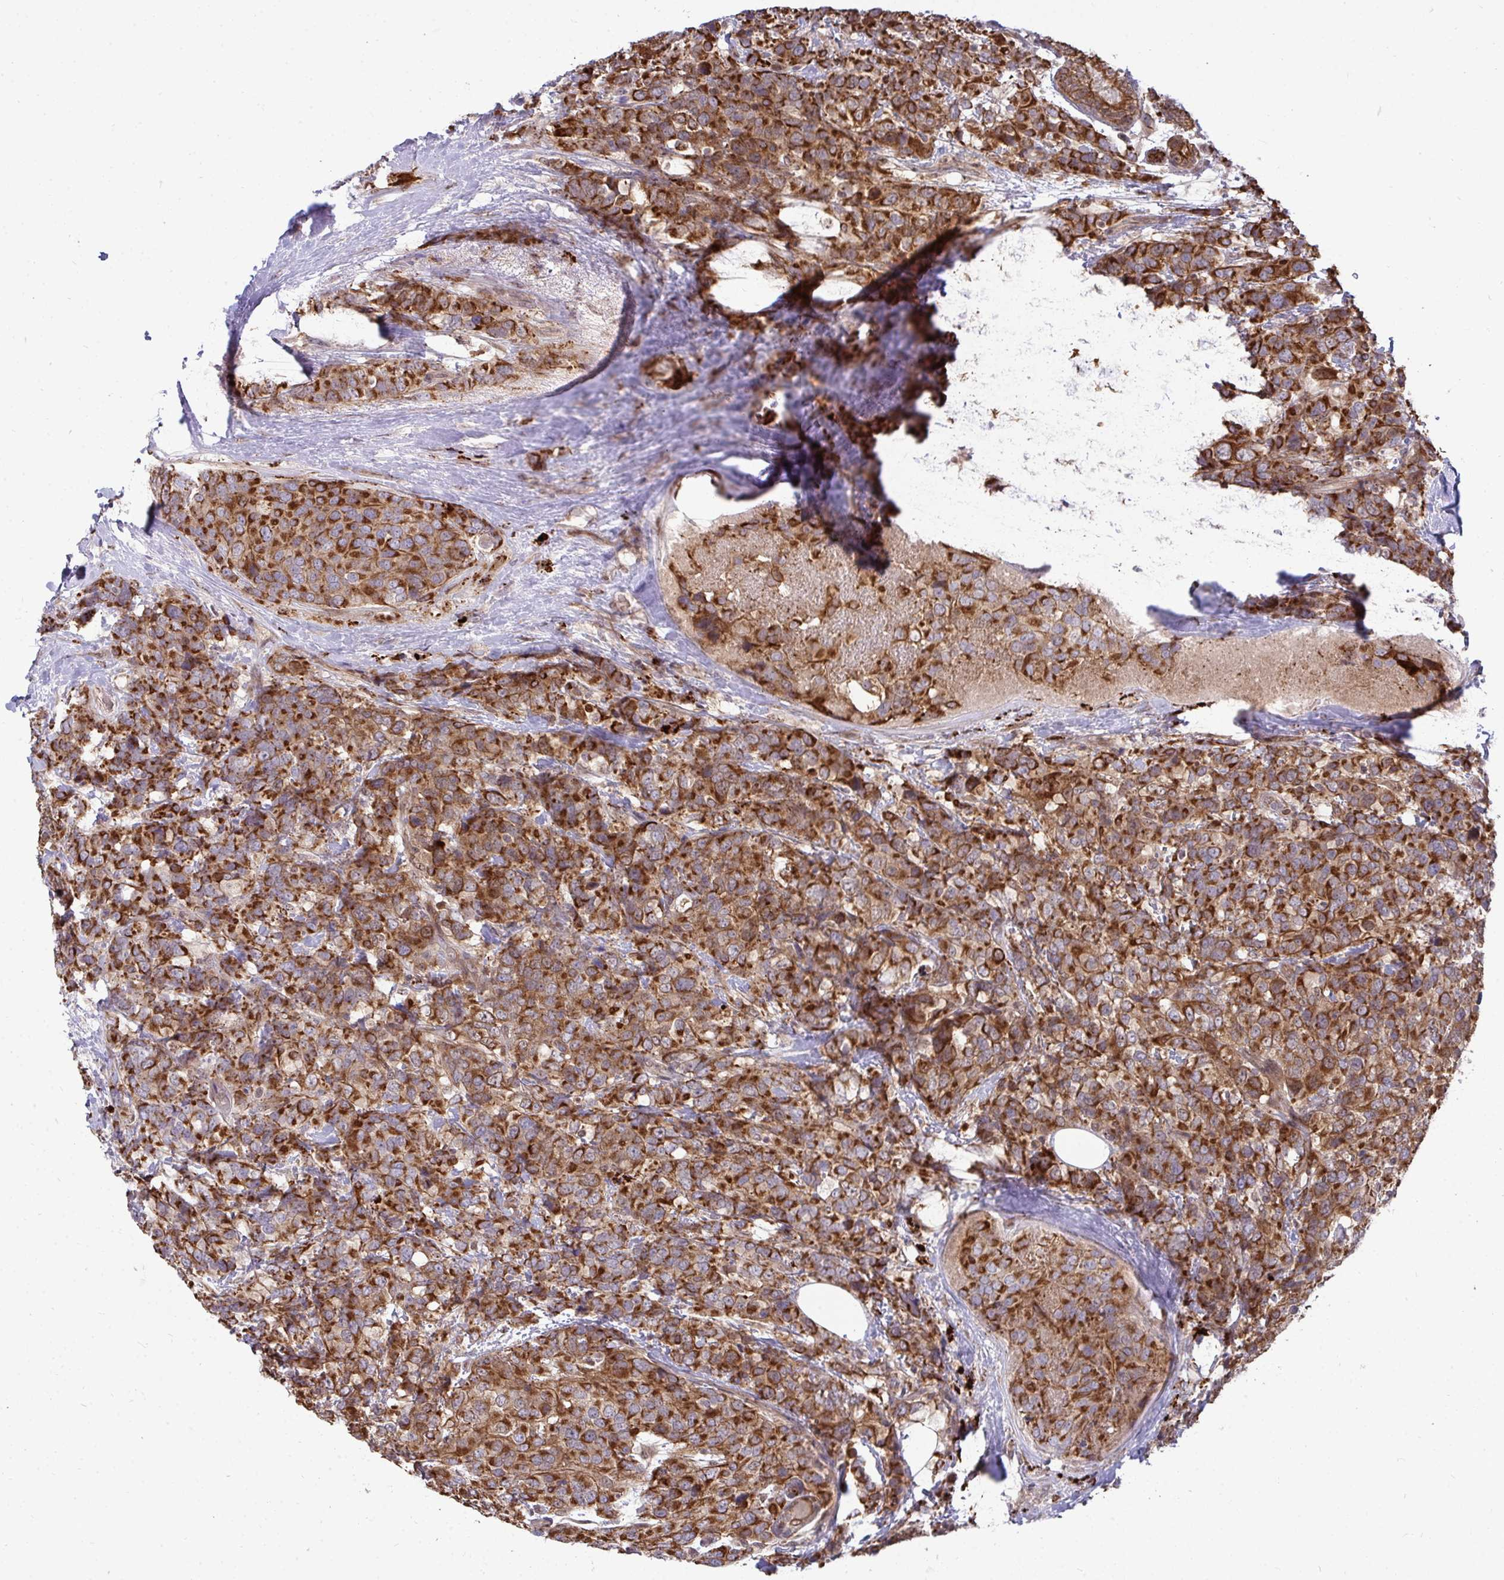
{"staining": {"intensity": "strong", "quantity": ">75%", "location": "cytoplasmic/membranous"}, "tissue": "breast cancer", "cell_type": "Tumor cells", "image_type": "cancer", "snomed": [{"axis": "morphology", "description": "Lobular carcinoma"}, {"axis": "topography", "description": "Breast"}], "caption": "Protein expression by IHC shows strong cytoplasmic/membranous positivity in approximately >75% of tumor cells in lobular carcinoma (breast).", "gene": "TRIM44", "patient": {"sex": "female", "age": 59}}